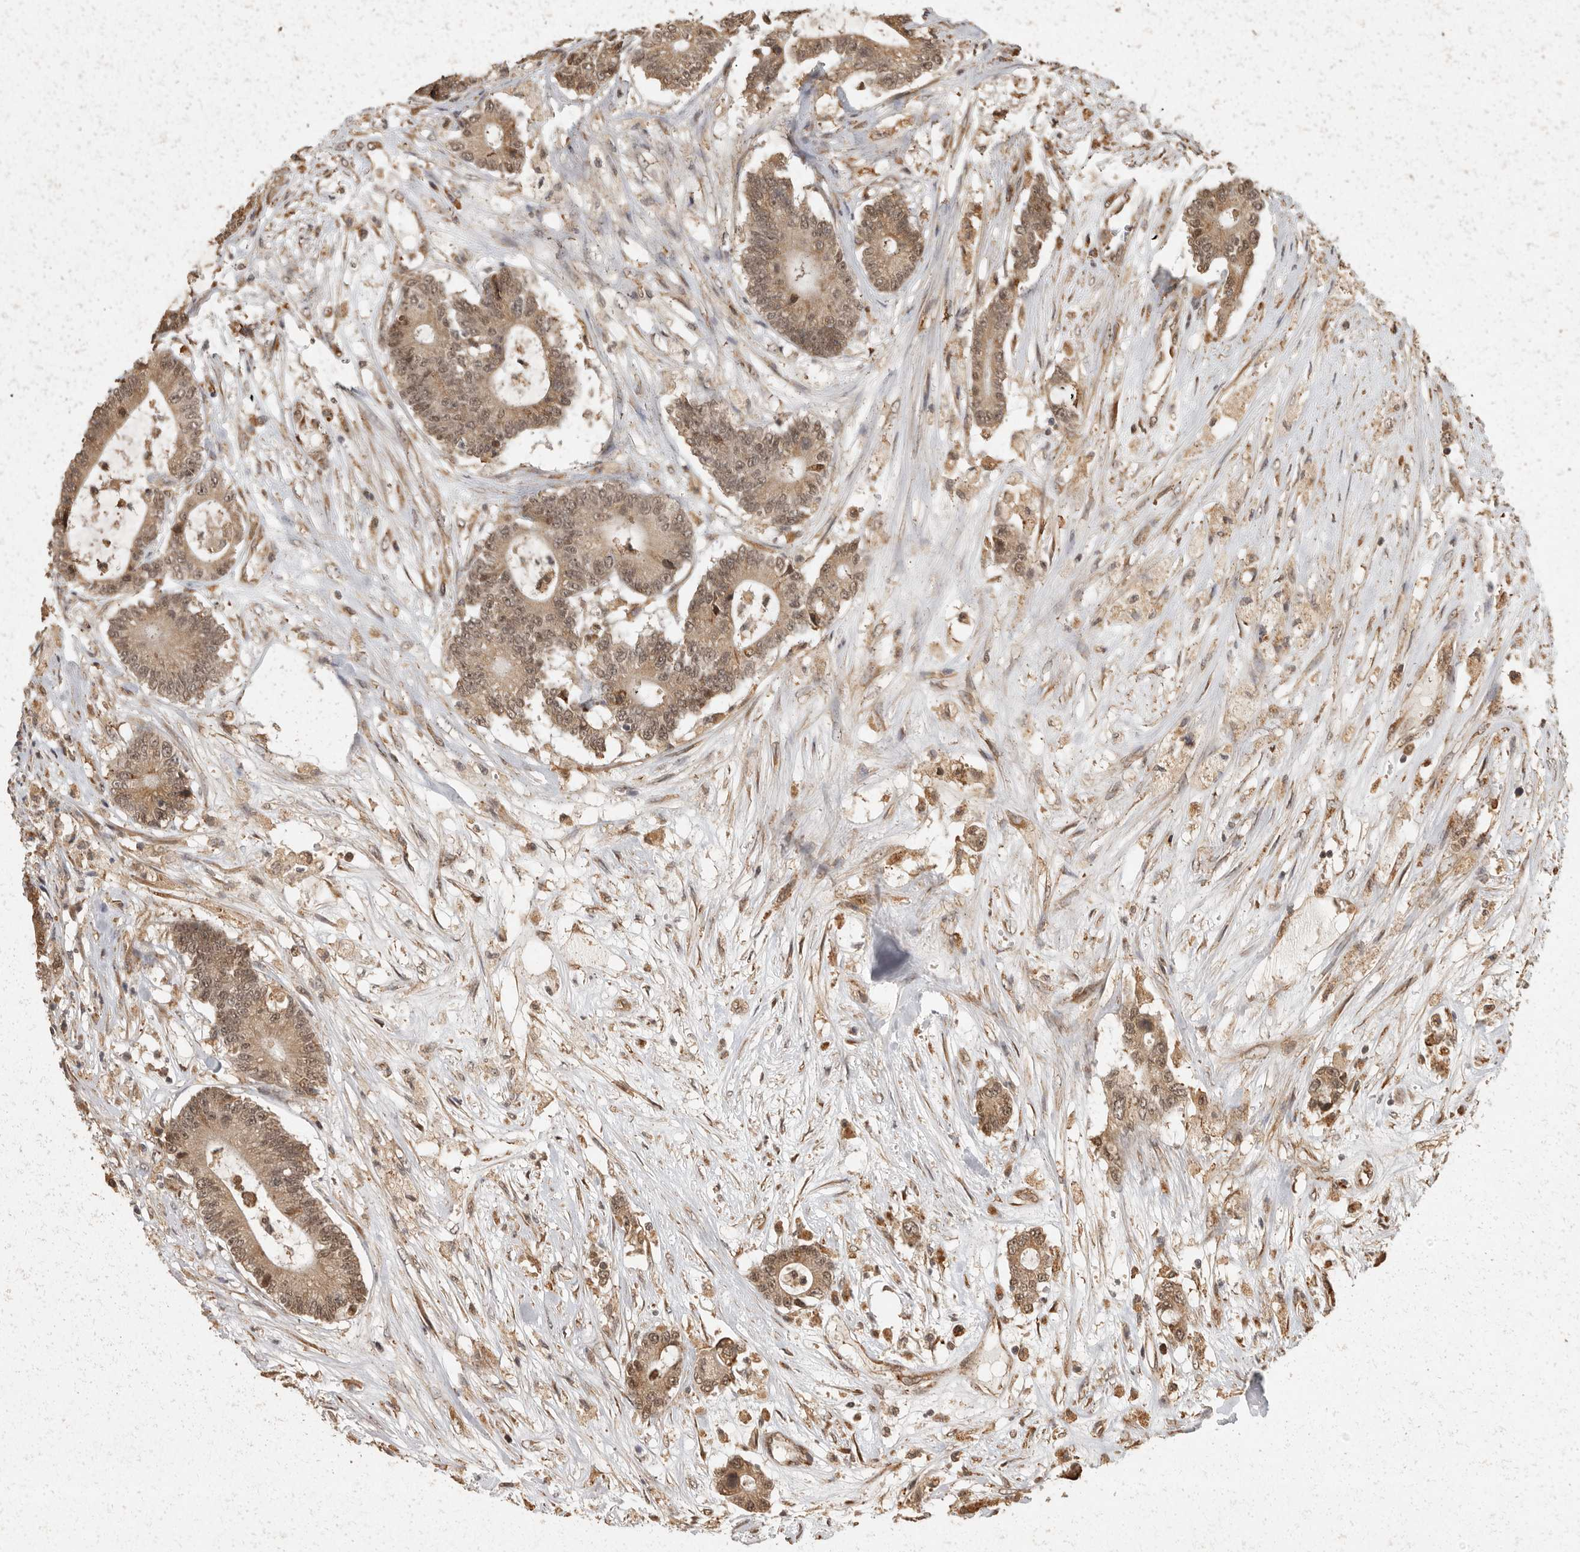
{"staining": {"intensity": "moderate", "quantity": ">75%", "location": "cytoplasmic/membranous,nuclear"}, "tissue": "colorectal cancer", "cell_type": "Tumor cells", "image_type": "cancer", "snomed": [{"axis": "morphology", "description": "Adenocarcinoma, NOS"}, {"axis": "topography", "description": "Colon"}], "caption": "This is an image of IHC staining of colorectal cancer (adenocarcinoma), which shows moderate expression in the cytoplasmic/membranous and nuclear of tumor cells.", "gene": "ZNF83", "patient": {"sex": "female", "age": 84}}